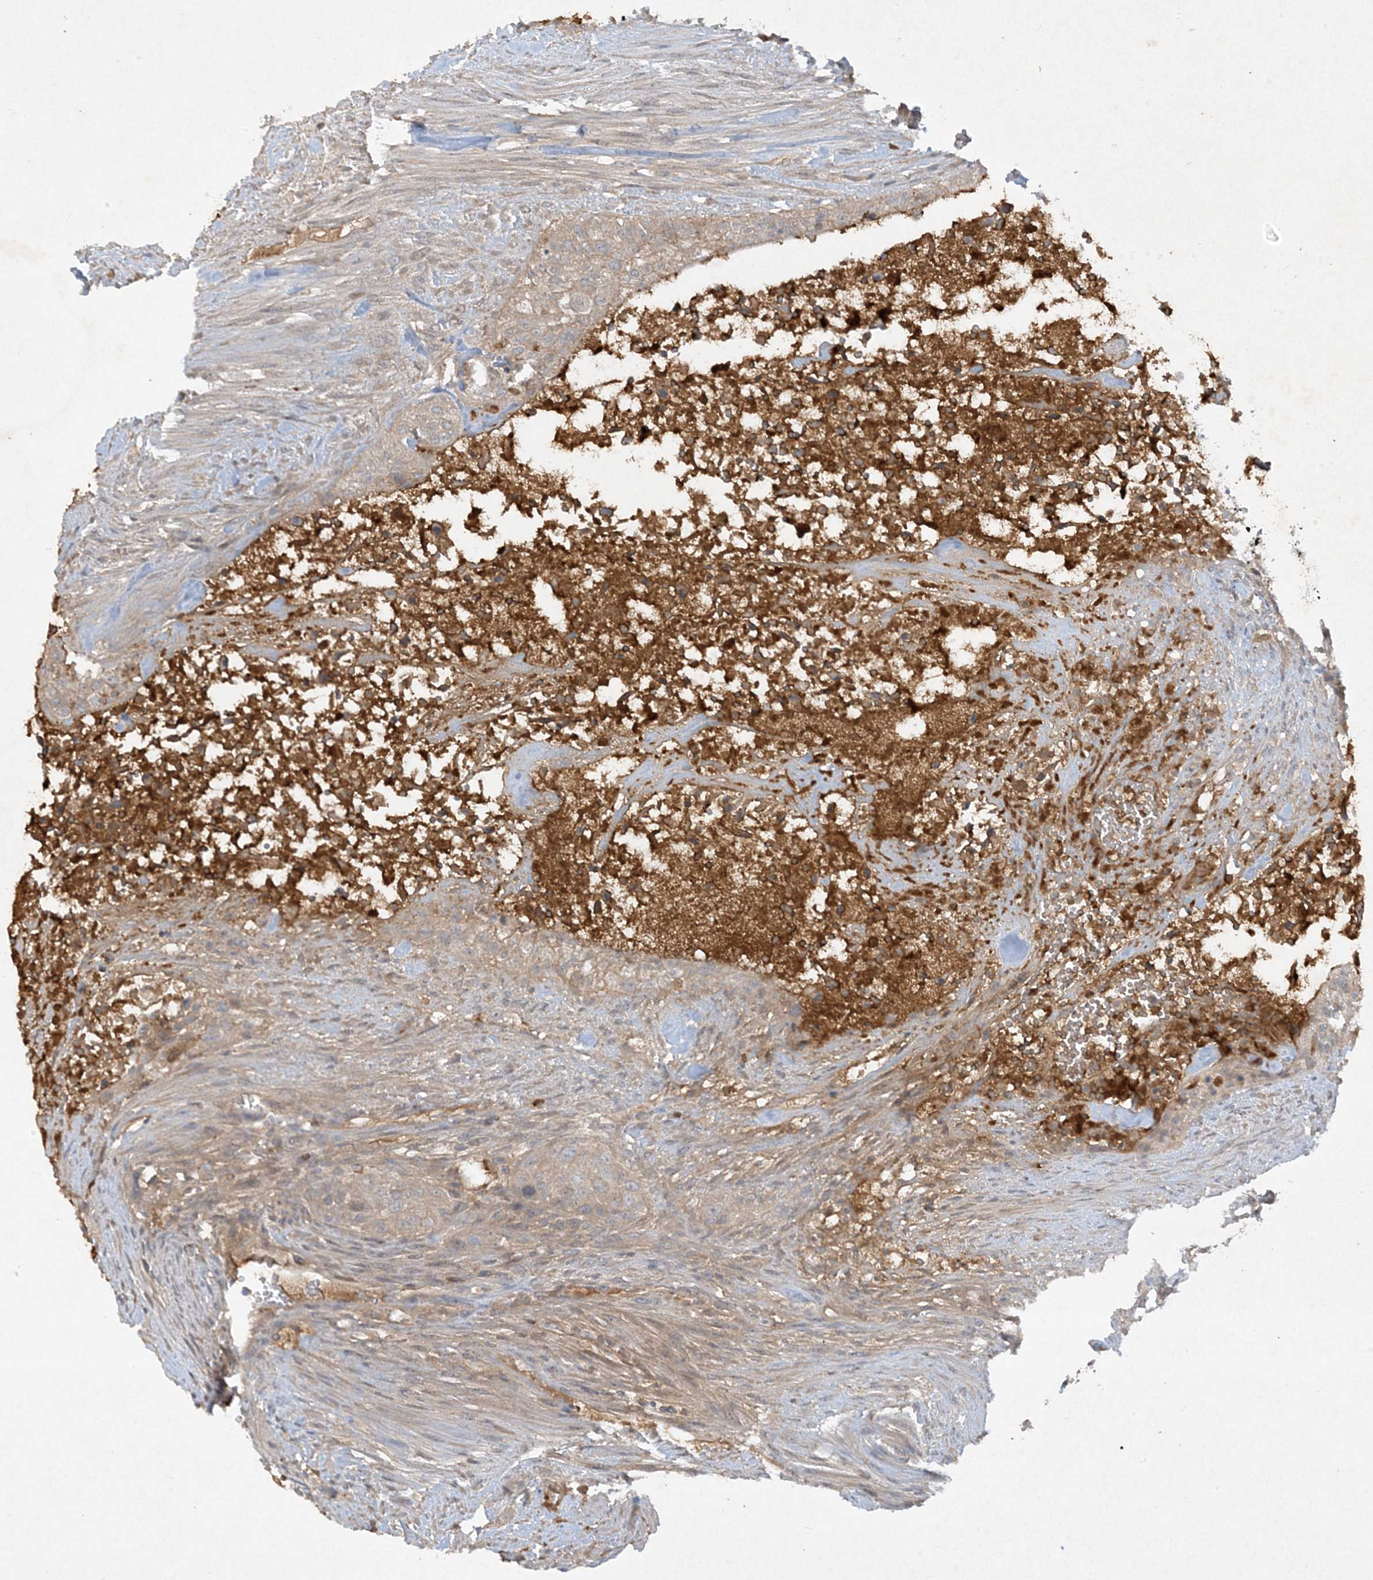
{"staining": {"intensity": "negative", "quantity": "none", "location": "none"}, "tissue": "urothelial cancer", "cell_type": "Tumor cells", "image_type": "cancer", "snomed": [{"axis": "morphology", "description": "Urothelial carcinoma, High grade"}, {"axis": "topography", "description": "Urinary bladder"}], "caption": "IHC image of human urothelial carcinoma (high-grade) stained for a protein (brown), which shows no positivity in tumor cells.", "gene": "FETUB", "patient": {"sex": "male", "age": 35}}